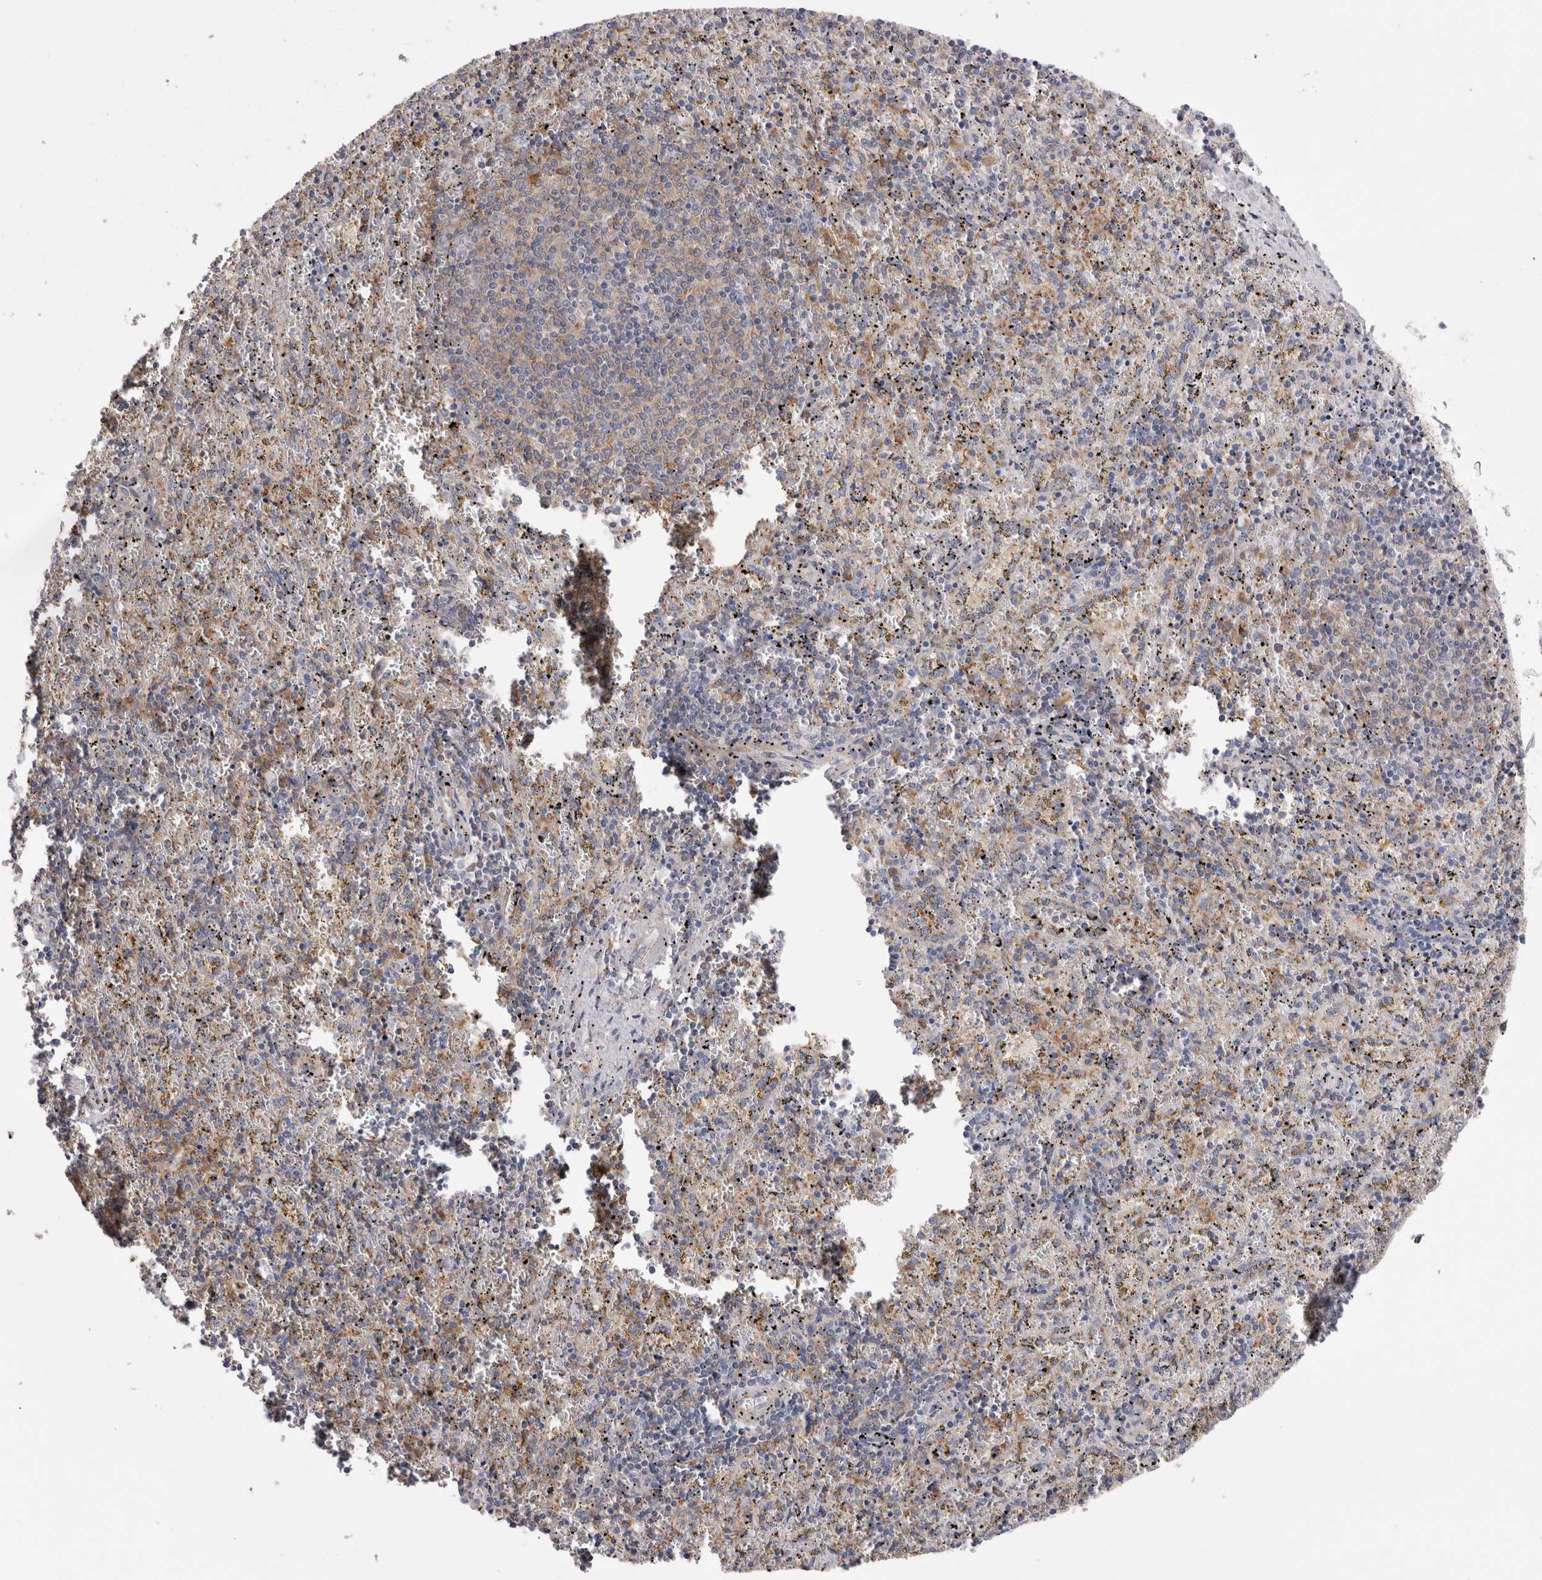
{"staining": {"intensity": "moderate", "quantity": "25%-75%", "location": "cytoplasmic/membranous"}, "tissue": "spleen", "cell_type": "Cells in red pulp", "image_type": "normal", "snomed": [{"axis": "morphology", "description": "Normal tissue, NOS"}, {"axis": "topography", "description": "Spleen"}], "caption": "Normal spleen was stained to show a protein in brown. There is medium levels of moderate cytoplasmic/membranous staining in approximately 25%-75% of cells in red pulp.", "gene": "RAB11FIP1", "patient": {"sex": "male", "age": 11}}